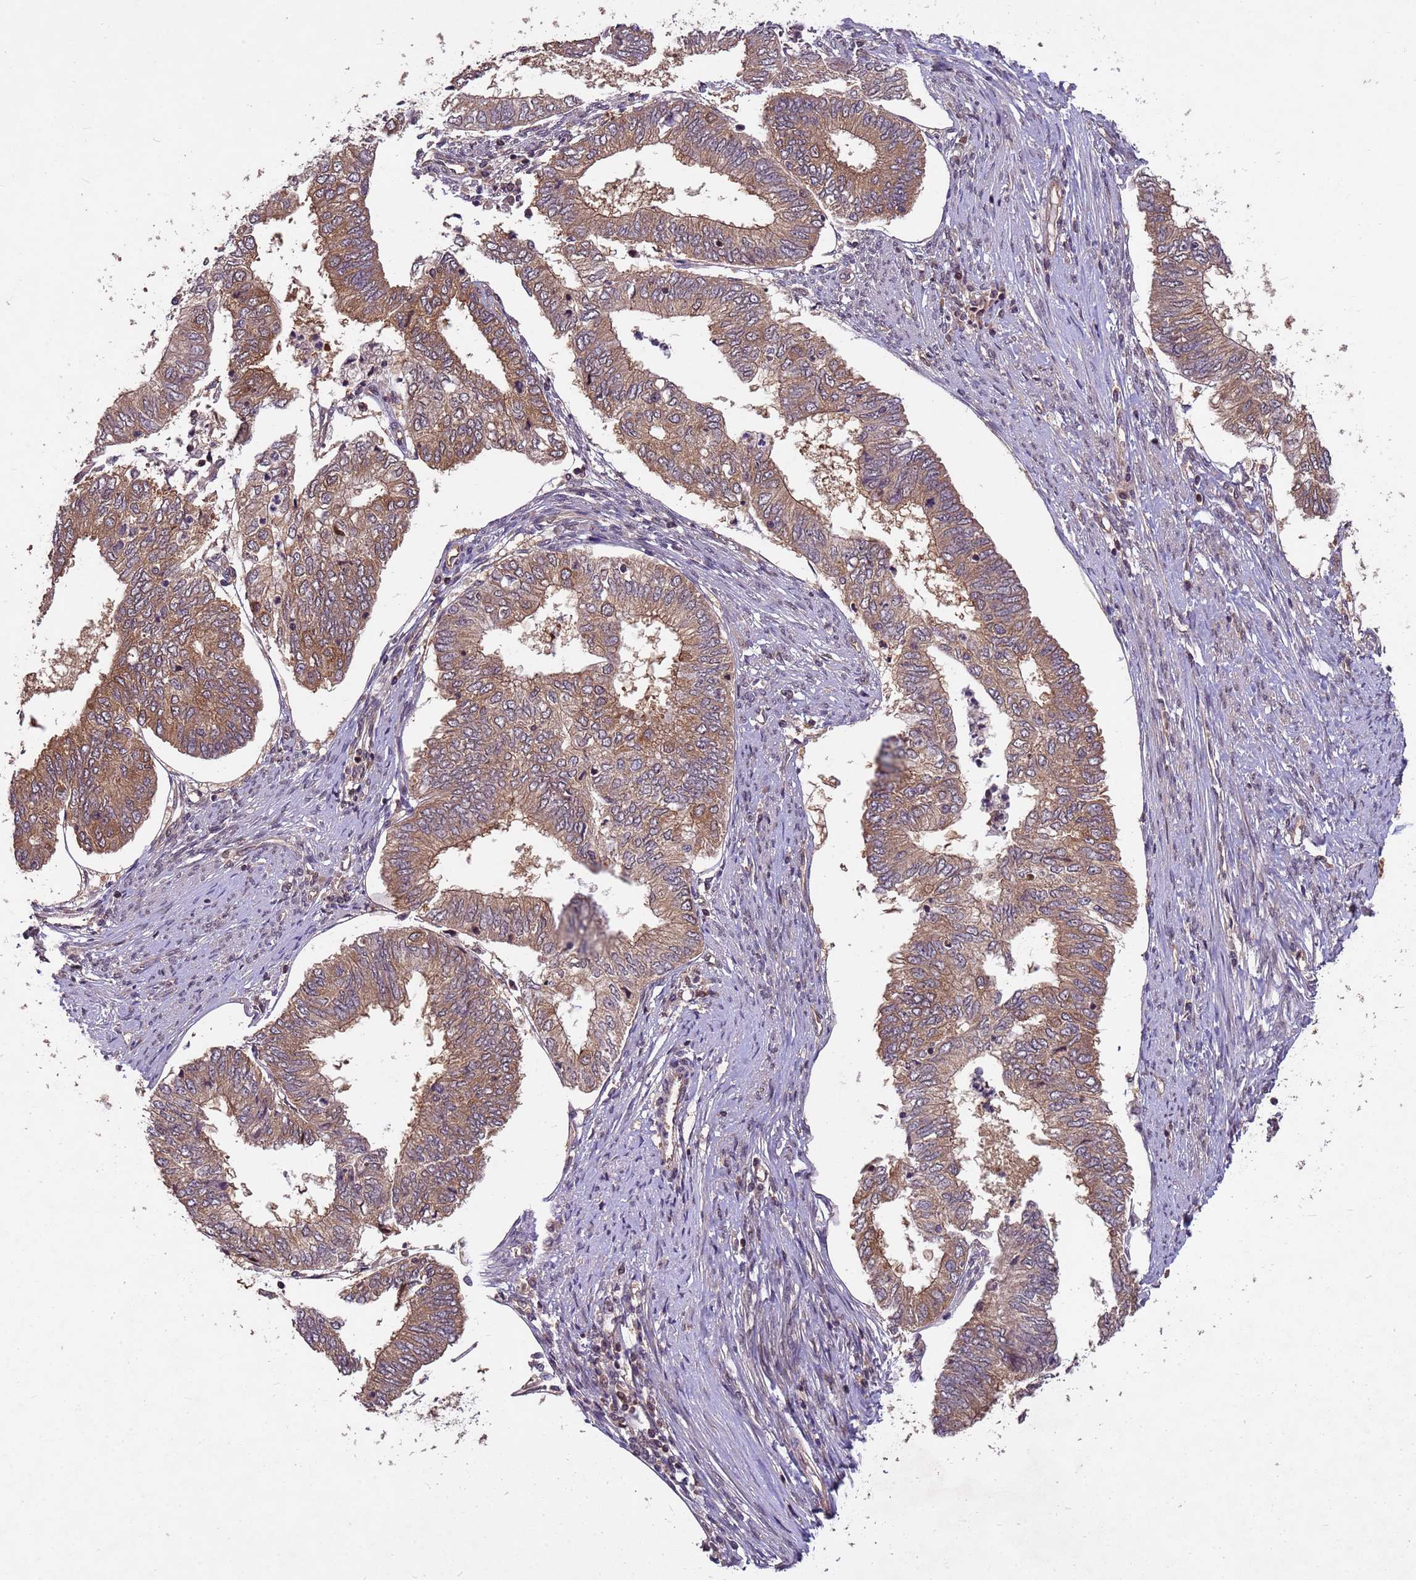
{"staining": {"intensity": "moderate", "quantity": ">75%", "location": "cytoplasmic/membranous"}, "tissue": "endometrial cancer", "cell_type": "Tumor cells", "image_type": "cancer", "snomed": [{"axis": "morphology", "description": "Adenocarcinoma, NOS"}, {"axis": "topography", "description": "Endometrium"}], "caption": "Tumor cells exhibit medium levels of moderate cytoplasmic/membranous staining in approximately >75% of cells in human adenocarcinoma (endometrial). (DAB = brown stain, brightfield microscopy at high magnification).", "gene": "PPP2CB", "patient": {"sex": "female", "age": 68}}